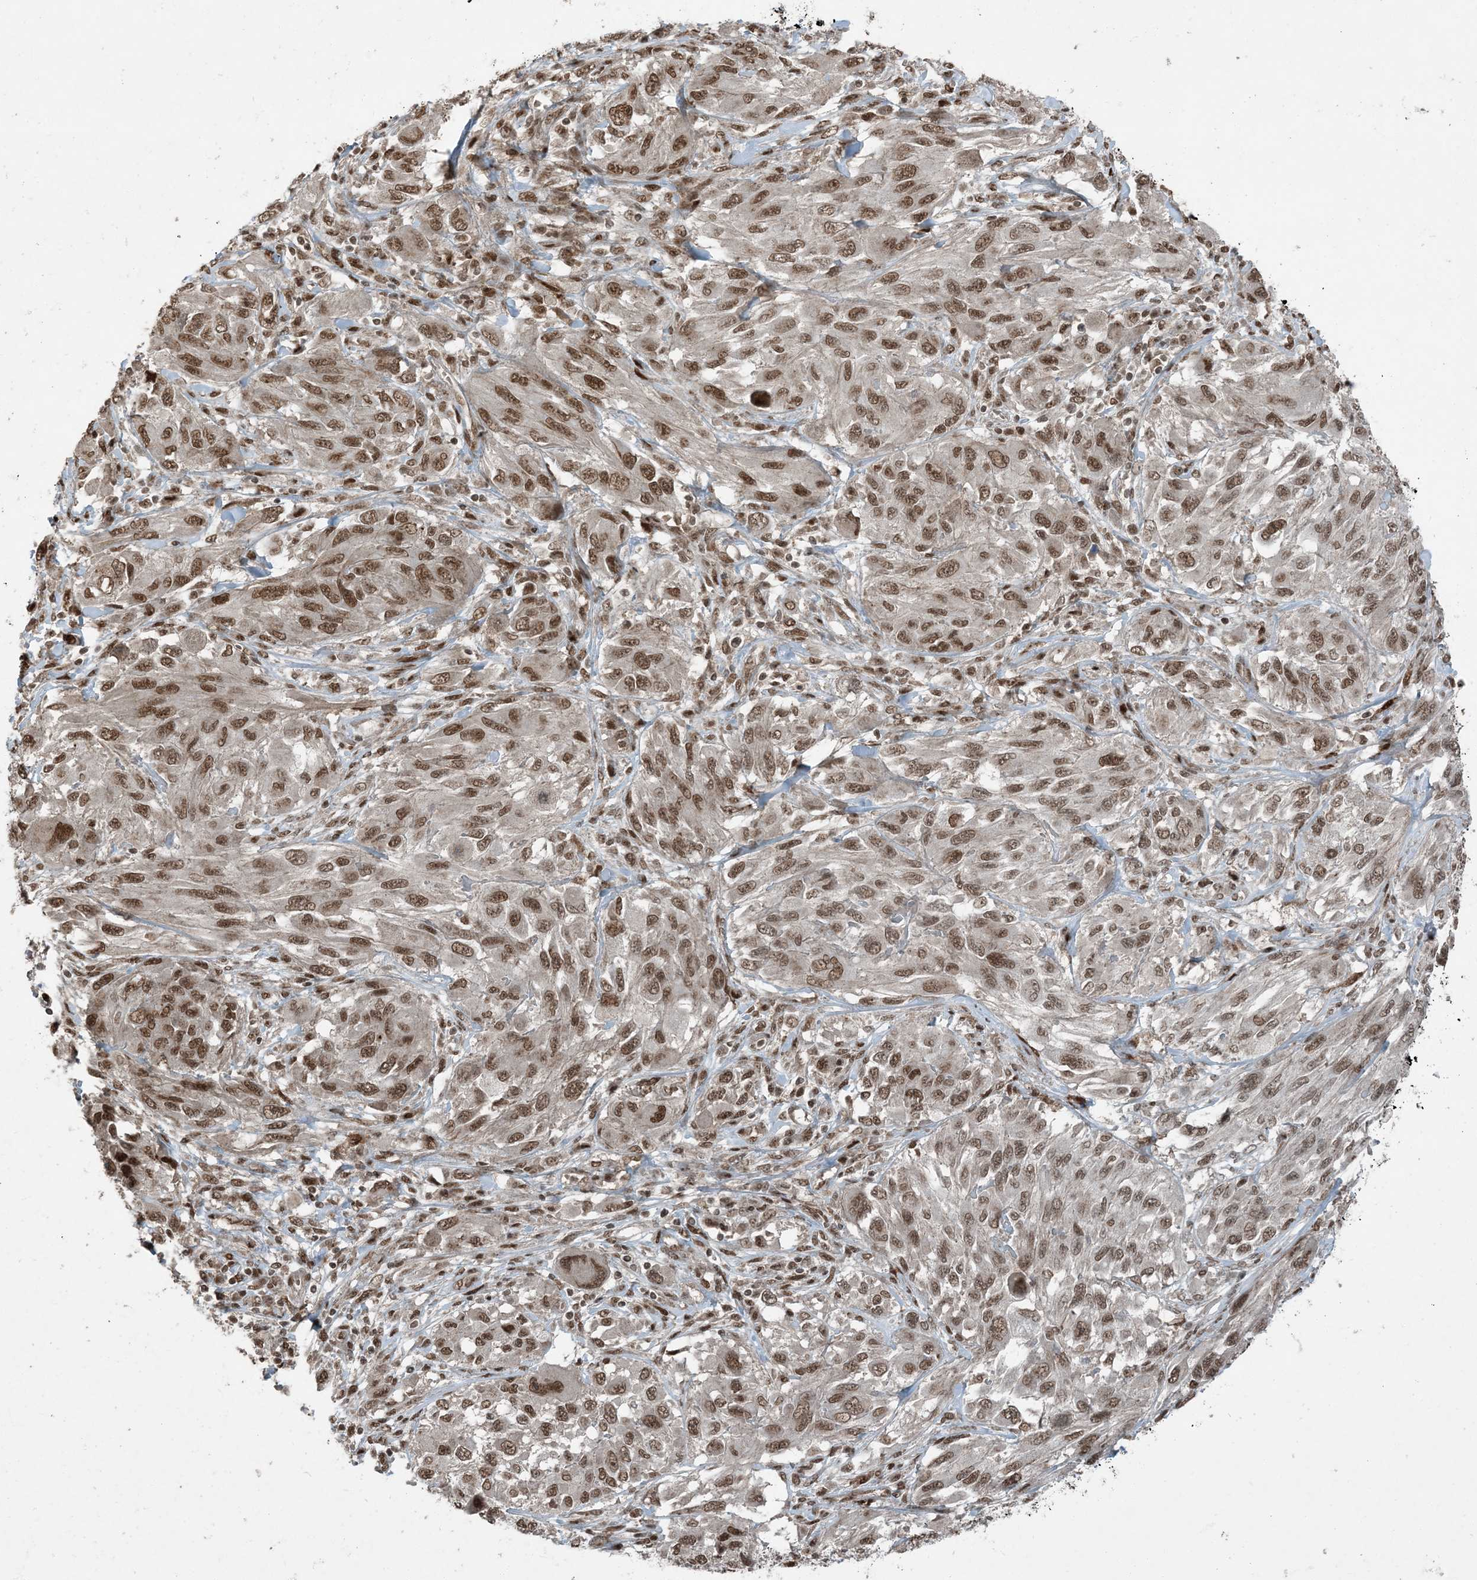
{"staining": {"intensity": "moderate", "quantity": ">75%", "location": "nuclear"}, "tissue": "melanoma", "cell_type": "Tumor cells", "image_type": "cancer", "snomed": [{"axis": "morphology", "description": "Malignant melanoma, NOS"}, {"axis": "topography", "description": "Skin"}], "caption": "IHC micrograph of human malignant melanoma stained for a protein (brown), which reveals medium levels of moderate nuclear staining in approximately >75% of tumor cells.", "gene": "TRAPPC12", "patient": {"sex": "female", "age": 91}}